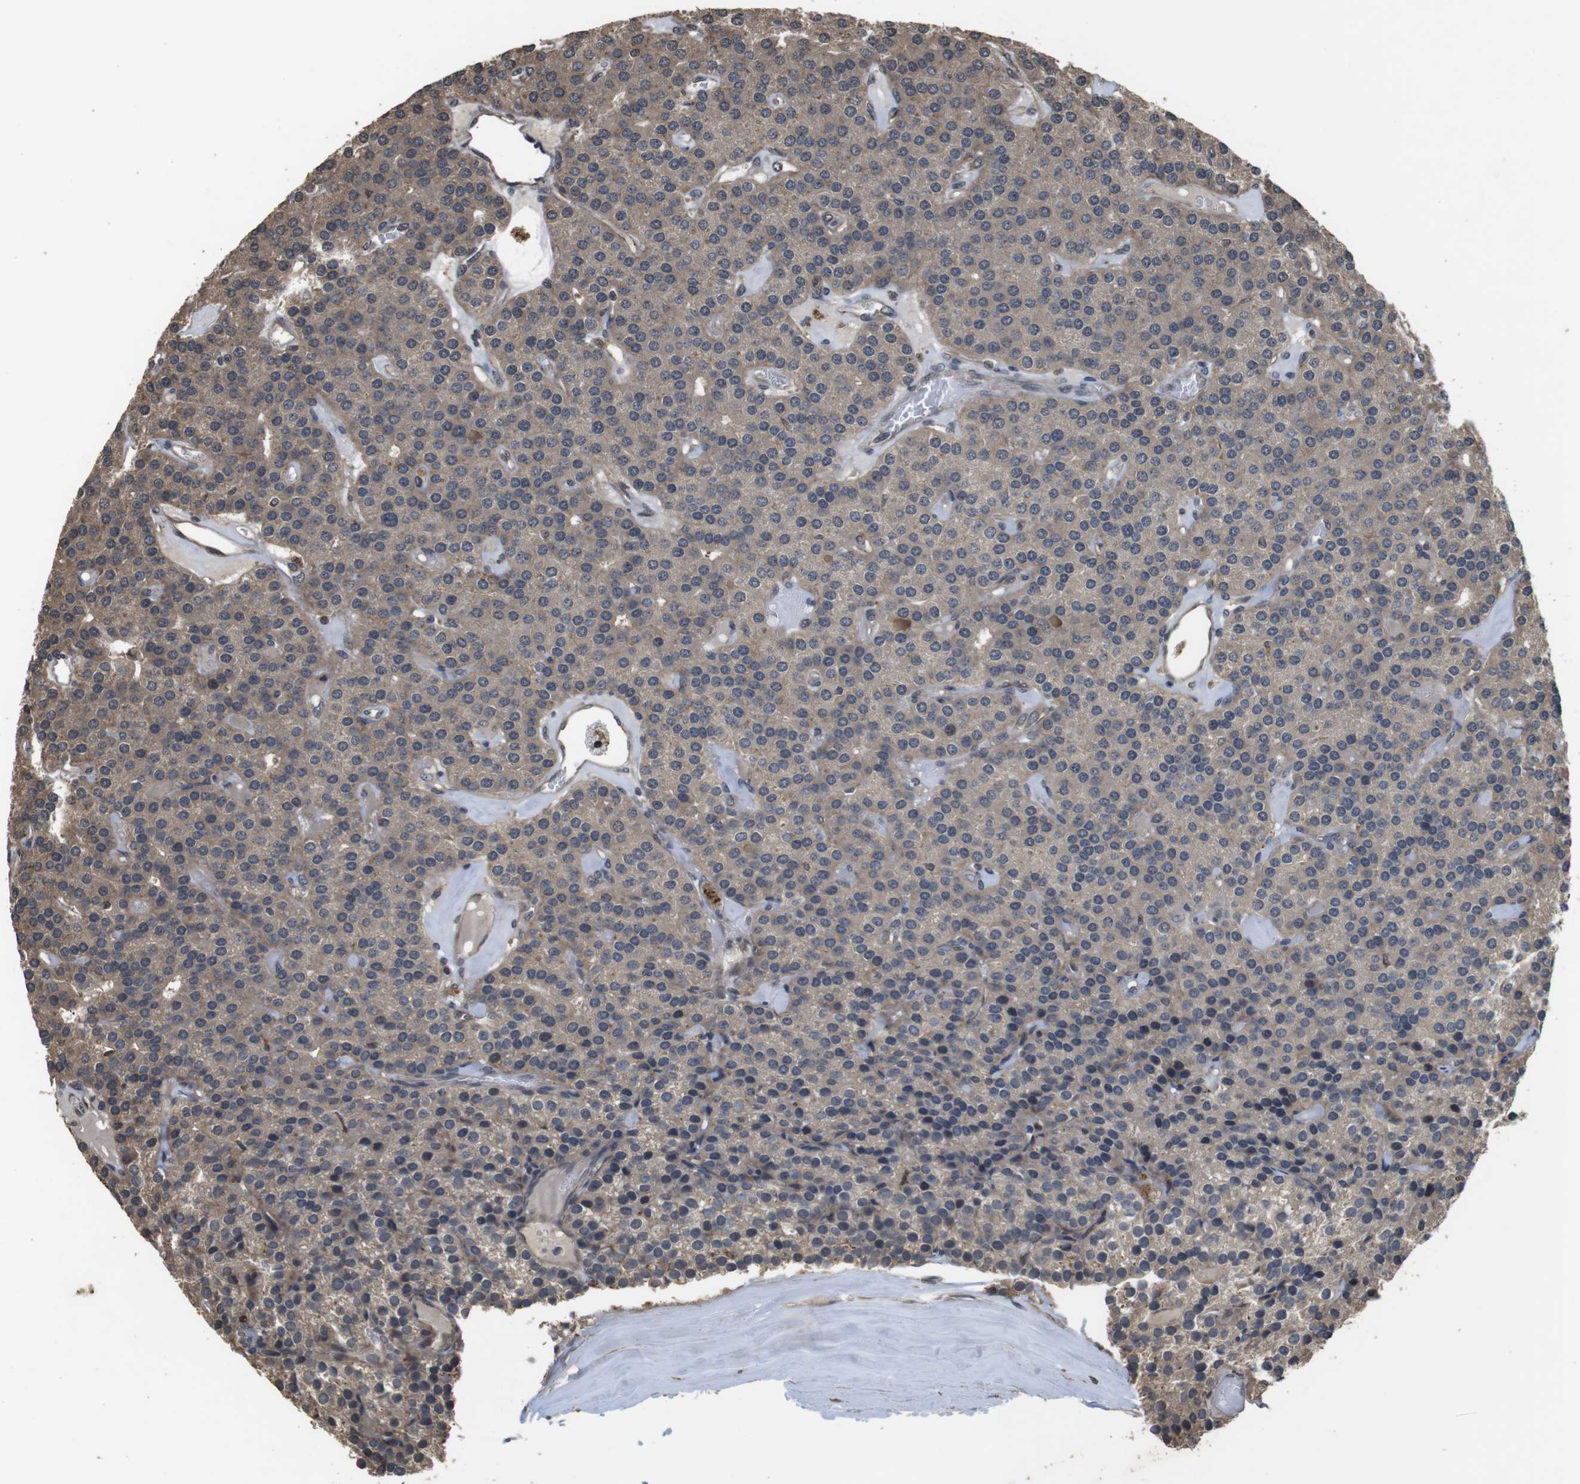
{"staining": {"intensity": "moderate", "quantity": ">75%", "location": "cytoplasmic/membranous"}, "tissue": "parathyroid gland", "cell_type": "Glandular cells", "image_type": "normal", "snomed": [{"axis": "morphology", "description": "Normal tissue, NOS"}, {"axis": "morphology", "description": "Adenoma, NOS"}, {"axis": "topography", "description": "Parathyroid gland"}], "caption": "Parathyroid gland stained with DAB (3,3'-diaminobenzidine) immunohistochemistry (IHC) reveals medium levels of moderate cytoplasmic/membranous staining in approximately >75% of glandular cells.", "gene": "FZD10", "patient": {"sex": "female", "age": 86}}